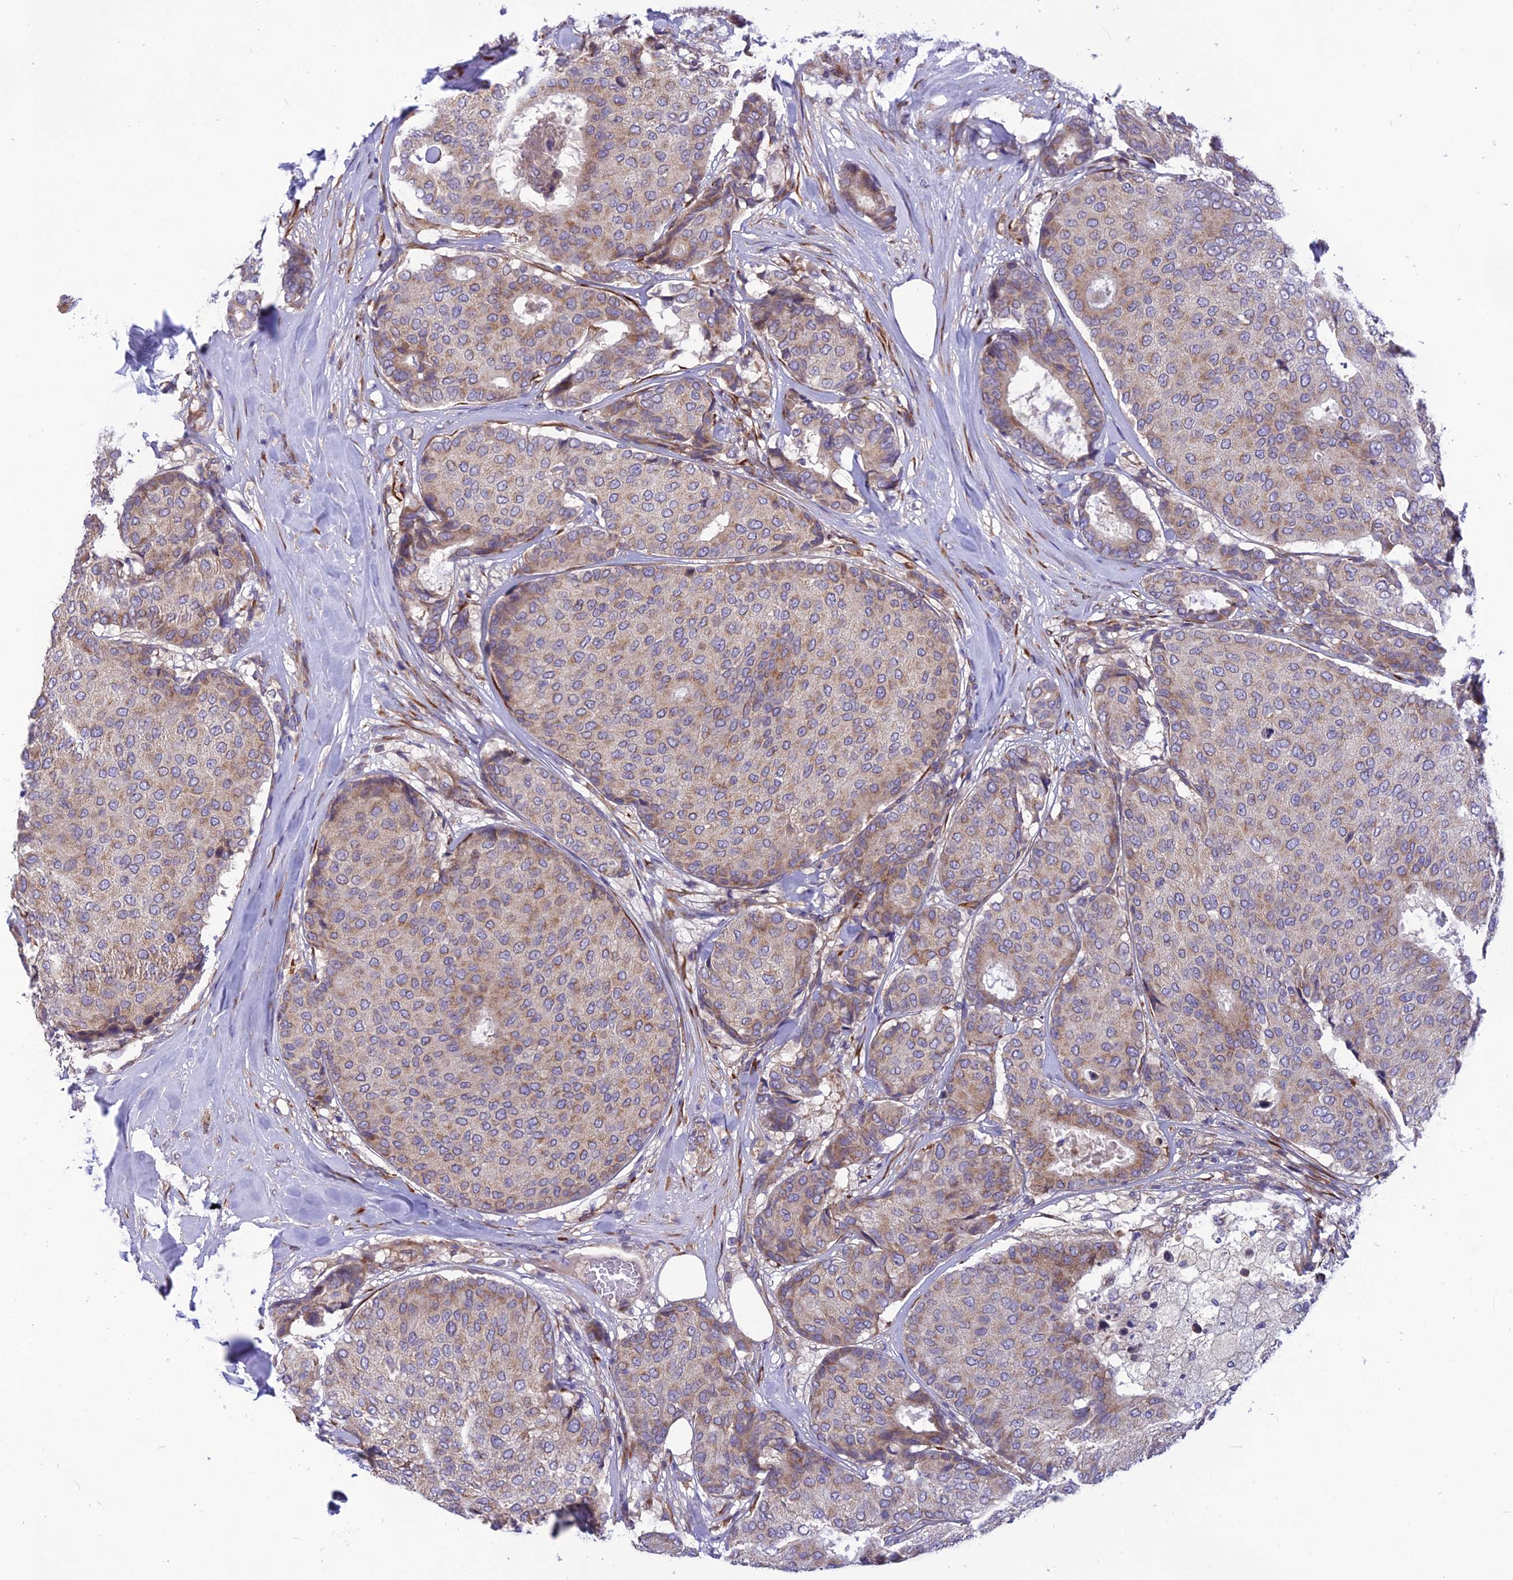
{"staining": {"intensity": "weak", "quantity": "25%-75%", "location": "cytoplasmic/membranous"}, "tissue": "breast cancer", "cell_type": "Tumor cells", "image_type": "cancer", "snomed": [{"axis": "morphology", "description": "Duct carcinoma"}, {"axis": "topography", "description": "Breast"}], "caption": "Brown immunohistochemical staining in breast cancer (intraductal carcinoma) reveals weak cytoplasmic/membranous staining in about 25%-75% of tumor cells.", "gene": "PTCD2", "patient": {"sex": "female", "age": 75}}